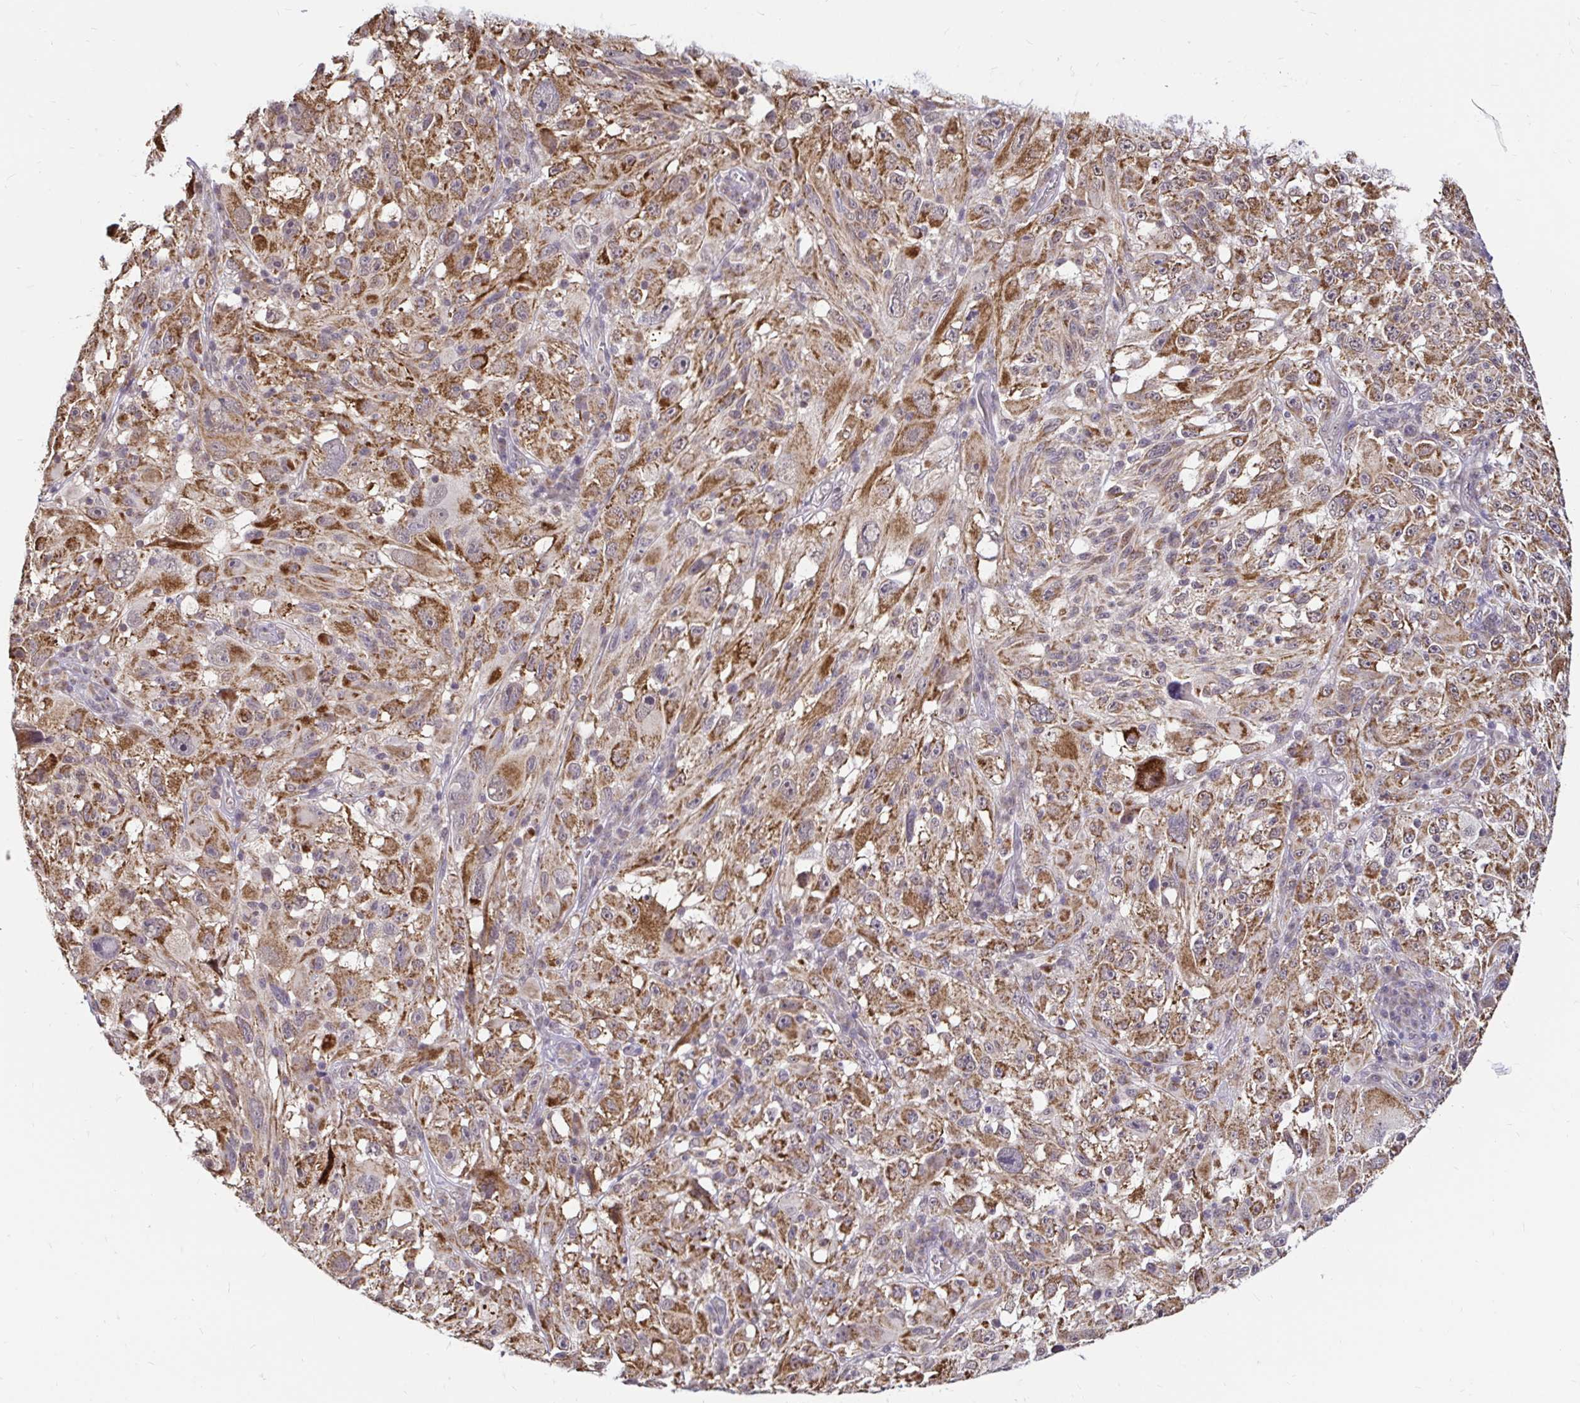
{"staining": {"intensity": "moderate", "quantity": ">75%", "location": "cytoplasmic/membranous"}, "tissue": "melanoma", "cell_type": "Tumor cells", "image_type": "cancer", "snomed": [{"axis": "morphology", "description": "Malignant melanoma, NOS"}, {"axis": "topography", "description": "Skin"}], "caption": "Malignant melanoma tissue reveals moderate cytoplasmic/membranous staining in about >75% of tumor cells, visualized by immunohistochemistry. The protein of interest is shown in brown color, while the nuclei are stained blue.", "gene": "TIMM50", "patient": {"sex": "female", "age": 71}}